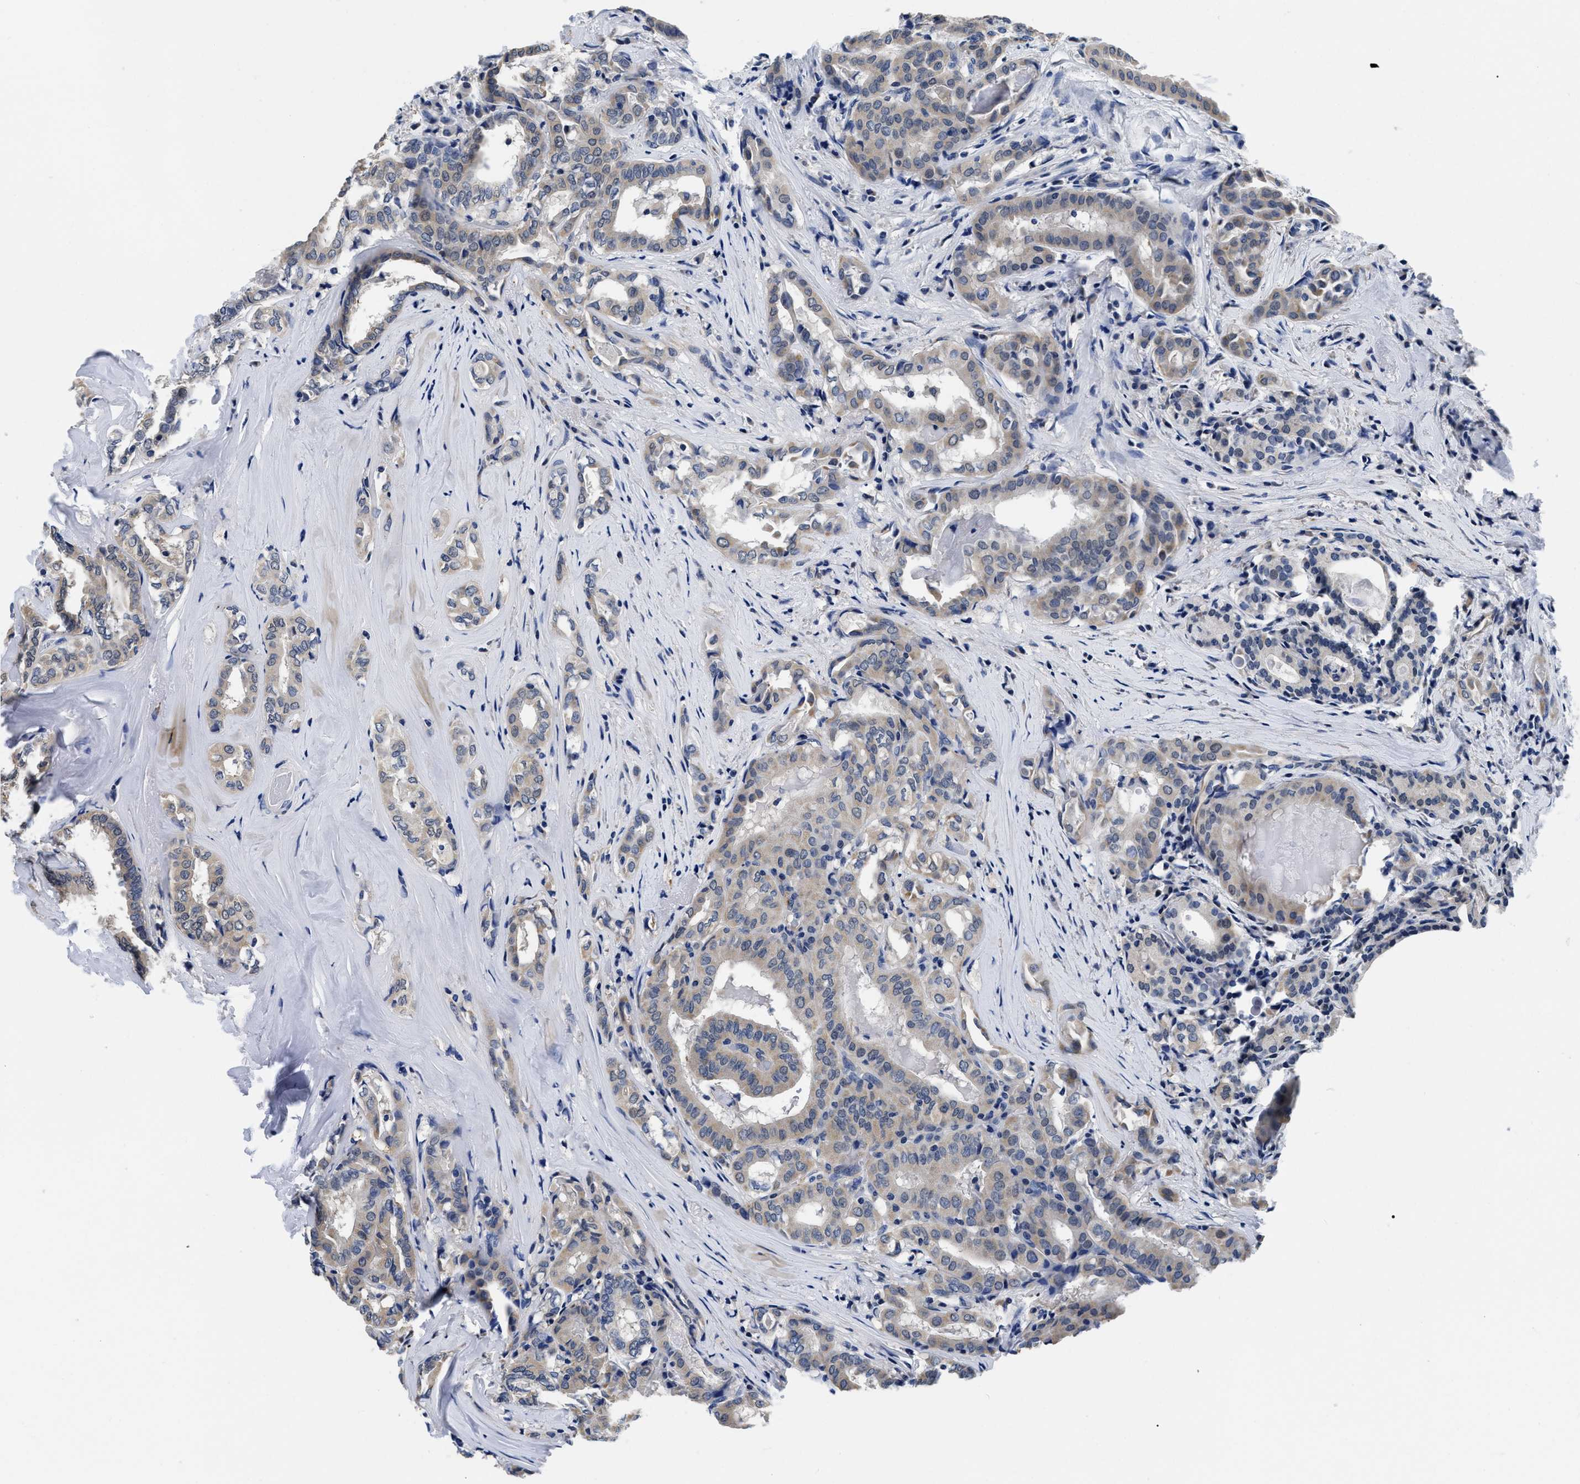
{"staining": {"intensity": "weak", "quantity": "25%-75%", "location": "cytoplasmic/membranous"}, "tissue": "thyroid cancer", "cell_type": "Tumor cells", "image_type": "cancer", "snomed": [{"axis": "morphology", "description": "Papillary adenocarcinoma, NOS"}, {"axis": "topography", "description": "Thyroid gland"}], "caption": "This is an image of immunohistochemistry staining of thyroid papillary adenocarcinoma, which shows weak expression in the cytoplasmic/membranous of tumor cells.", "gene": "SLC35F1", "patient": {"sex": "female", "age": 42}}